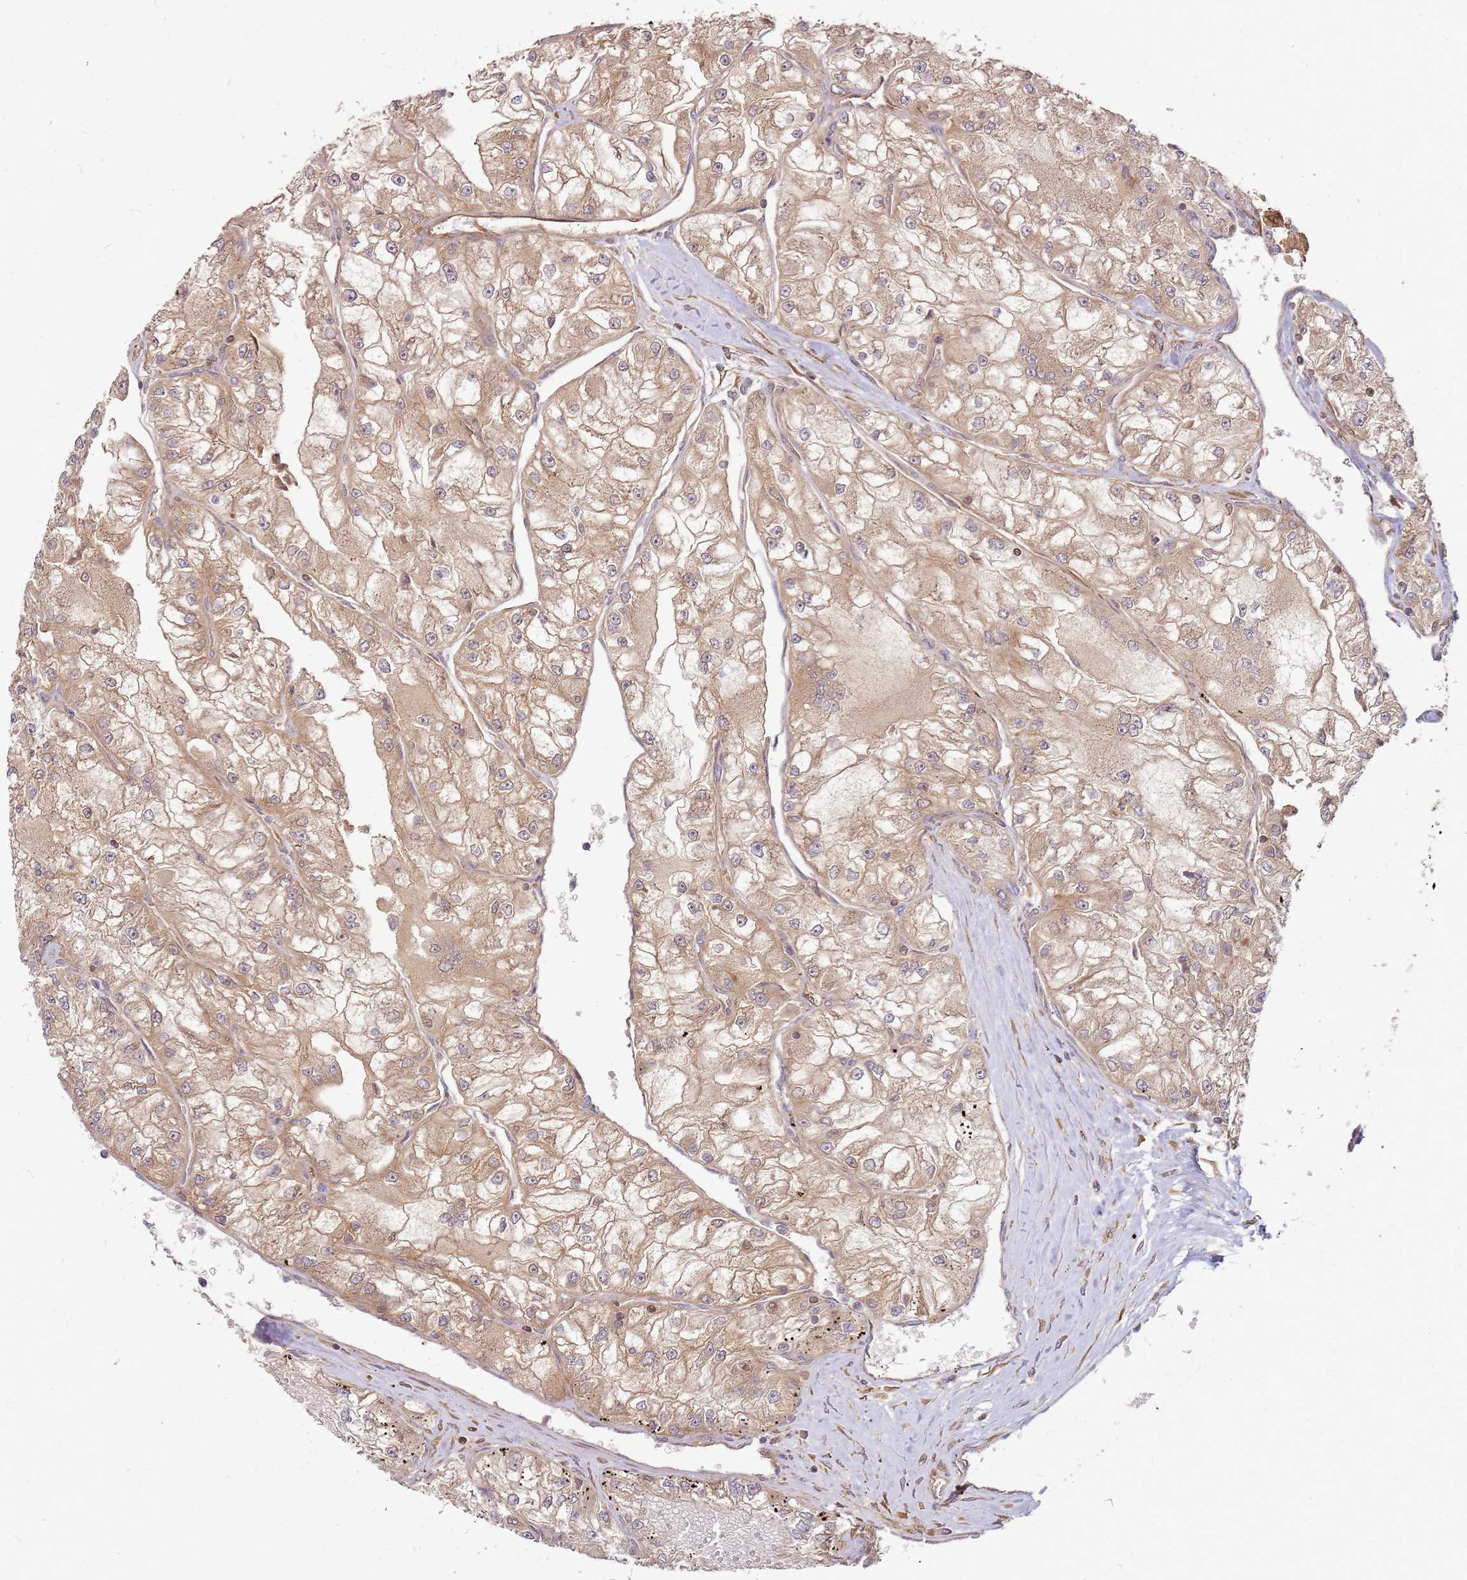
{"staining": {"intensity": "moderate", "quantity": ">75%", "location": "cytoplasmic/membranous"}, "tissue": "renal cancer", "cell_type": "Tumor cells", "image_type": "cancer", "snomed": [{"axis": "morphology", "description": "Adenocarcinoma, NOS"}, {"axis": "topography", "description": "Kidney"}], "caption": "High-magnification brightfield microscopy of renal cancer (adenocarcinoma) stained with DAB (brown) and counterstained with hematoxylin (blue). tumor cells exhibit moderate cytoplasmic/membranous positivity is identified in approximately>75% of cells. (IHC, brightfield microscopy, high magnification).", "gene": "NUDT14", "patient": {"sex": "female", "age": 72}}